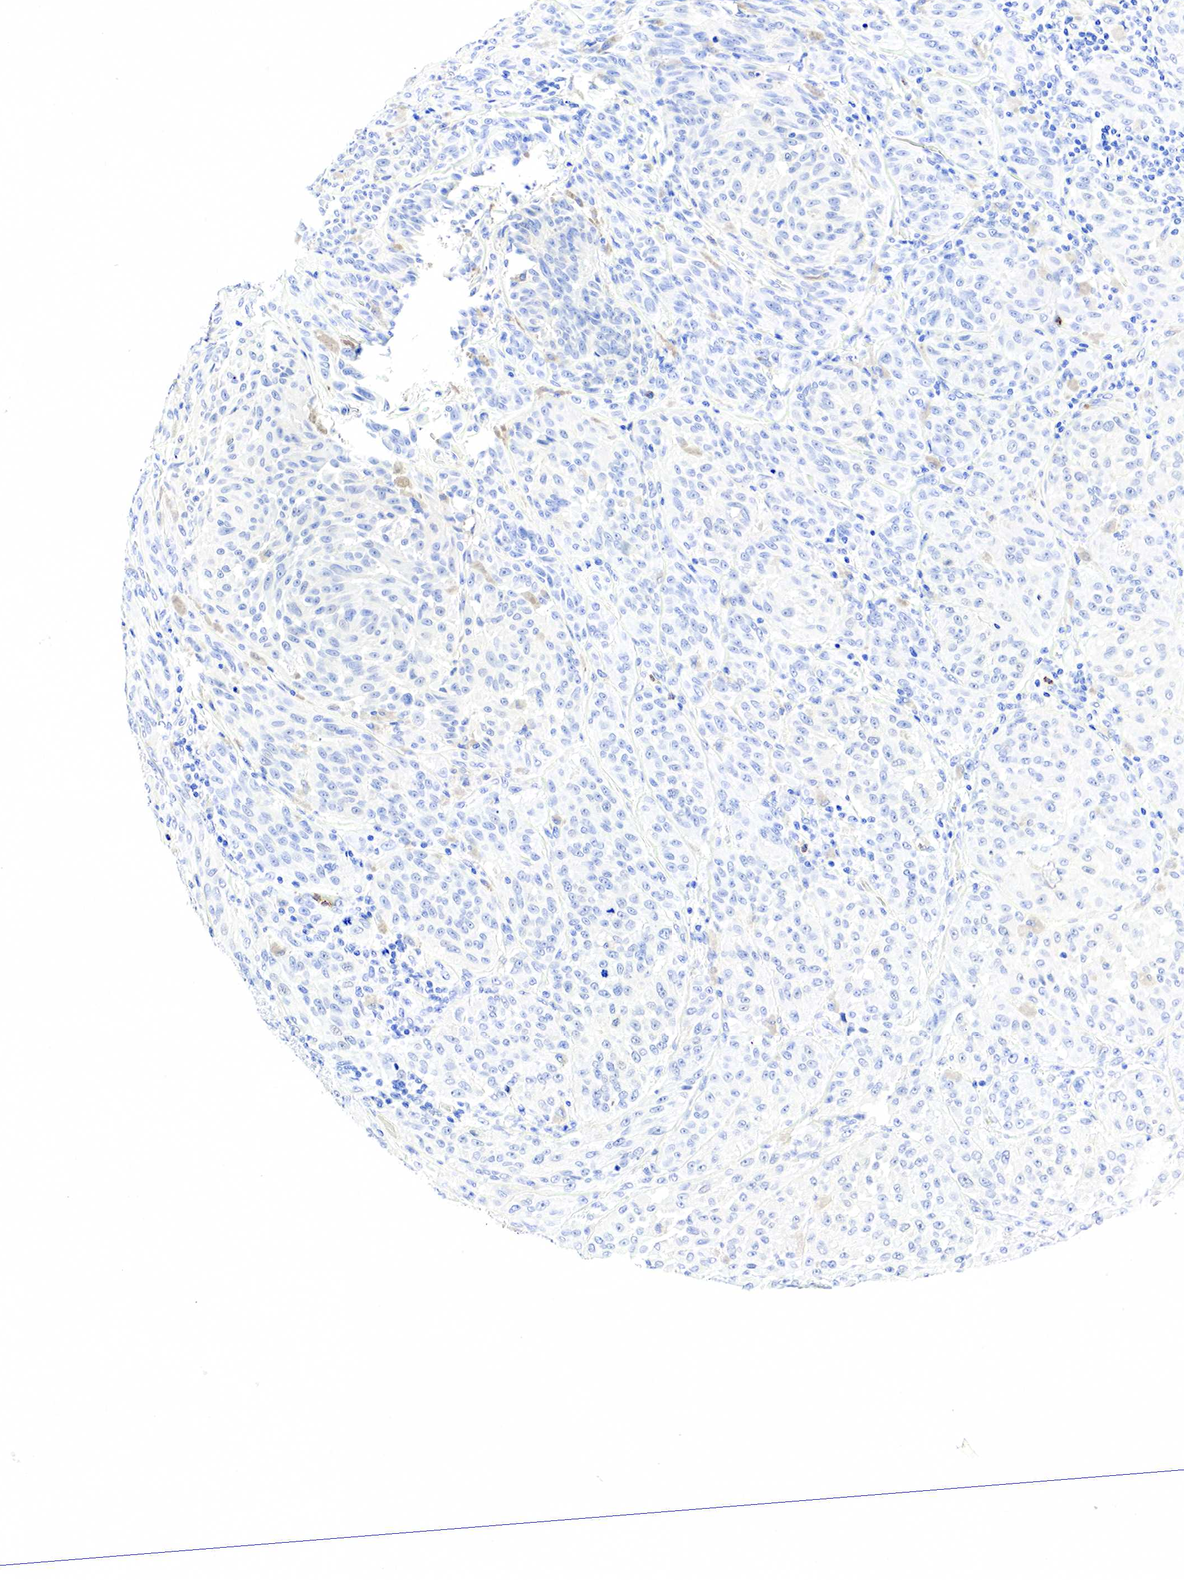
{"staining": {"intensity": "negative", "quantity": "none", "location": "none"}, "tissue": "melanoma", "cell_type": "Tumor cells", "image_type": "cancer", "snomed": [{"axis": "morphology", "description": "Malignant melanoma, NOS"}, {"axis": "topography", "description": "Skin"}], "caption": "Immunohistochemical staining of human melanoma reveals no significant positivity in tumor cells.", "gene": "FUT4", "patient": {"sex": "male", "age": 44}}